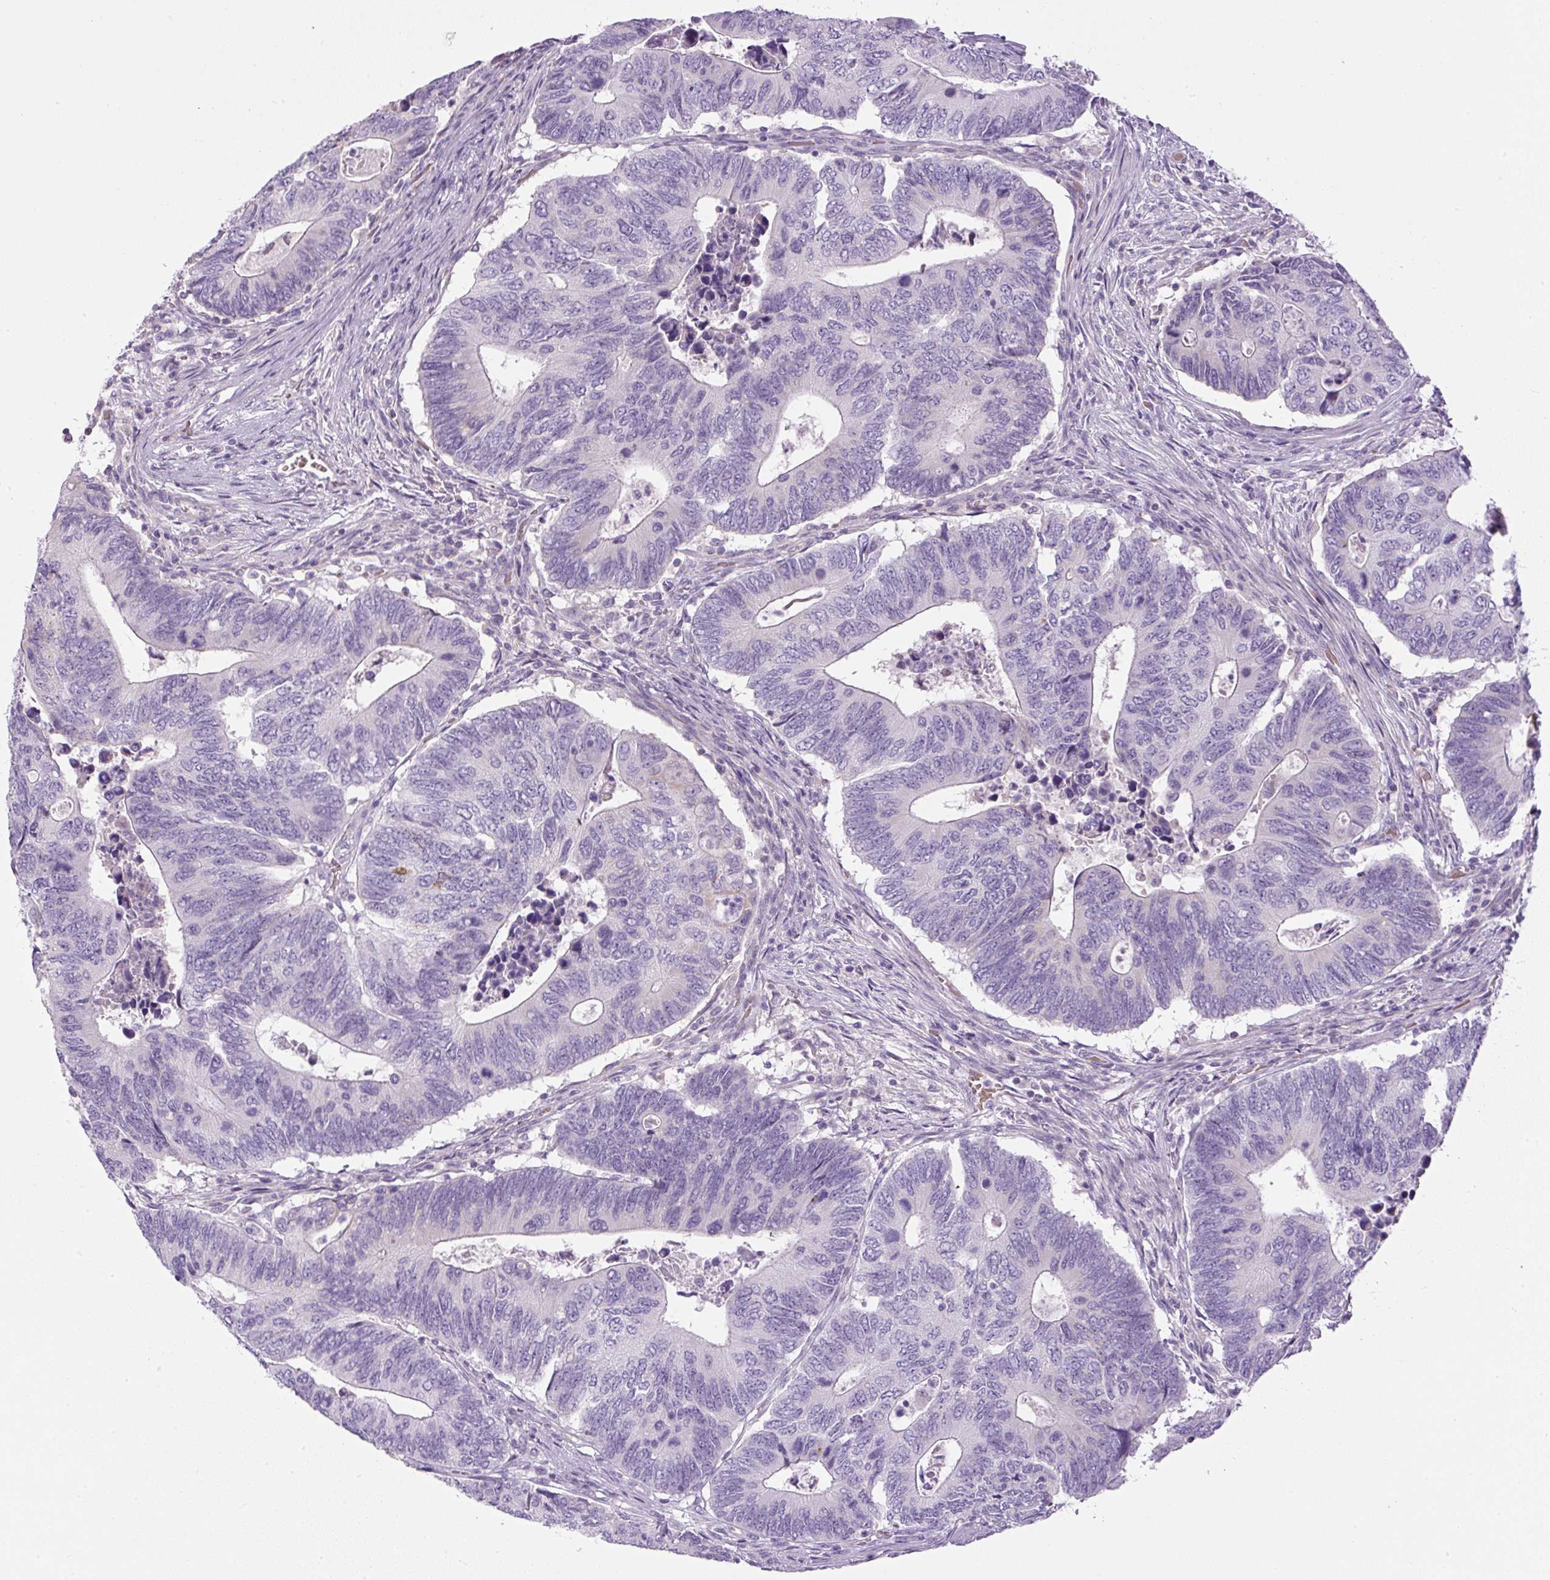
{"staining": {"intensity": "negative", "quantity": "none", "location": "none"}, "tissue": "colorectal cancer", "cell_type": "Tumor cells", "image_type": "cancer", "snomed": [{"axis": "morphology", "description": "Adenocarcinoma, NOS"}, {"axis": "topography", "description": "Colon"}], "caption": "DAB immunohistochemical staining of human adenocarcinoma (colorectal) demonstrates no significant staining in tumor cells.", "gene": "FGFBP3", "patient": {"sex": "male", "age": 87}}